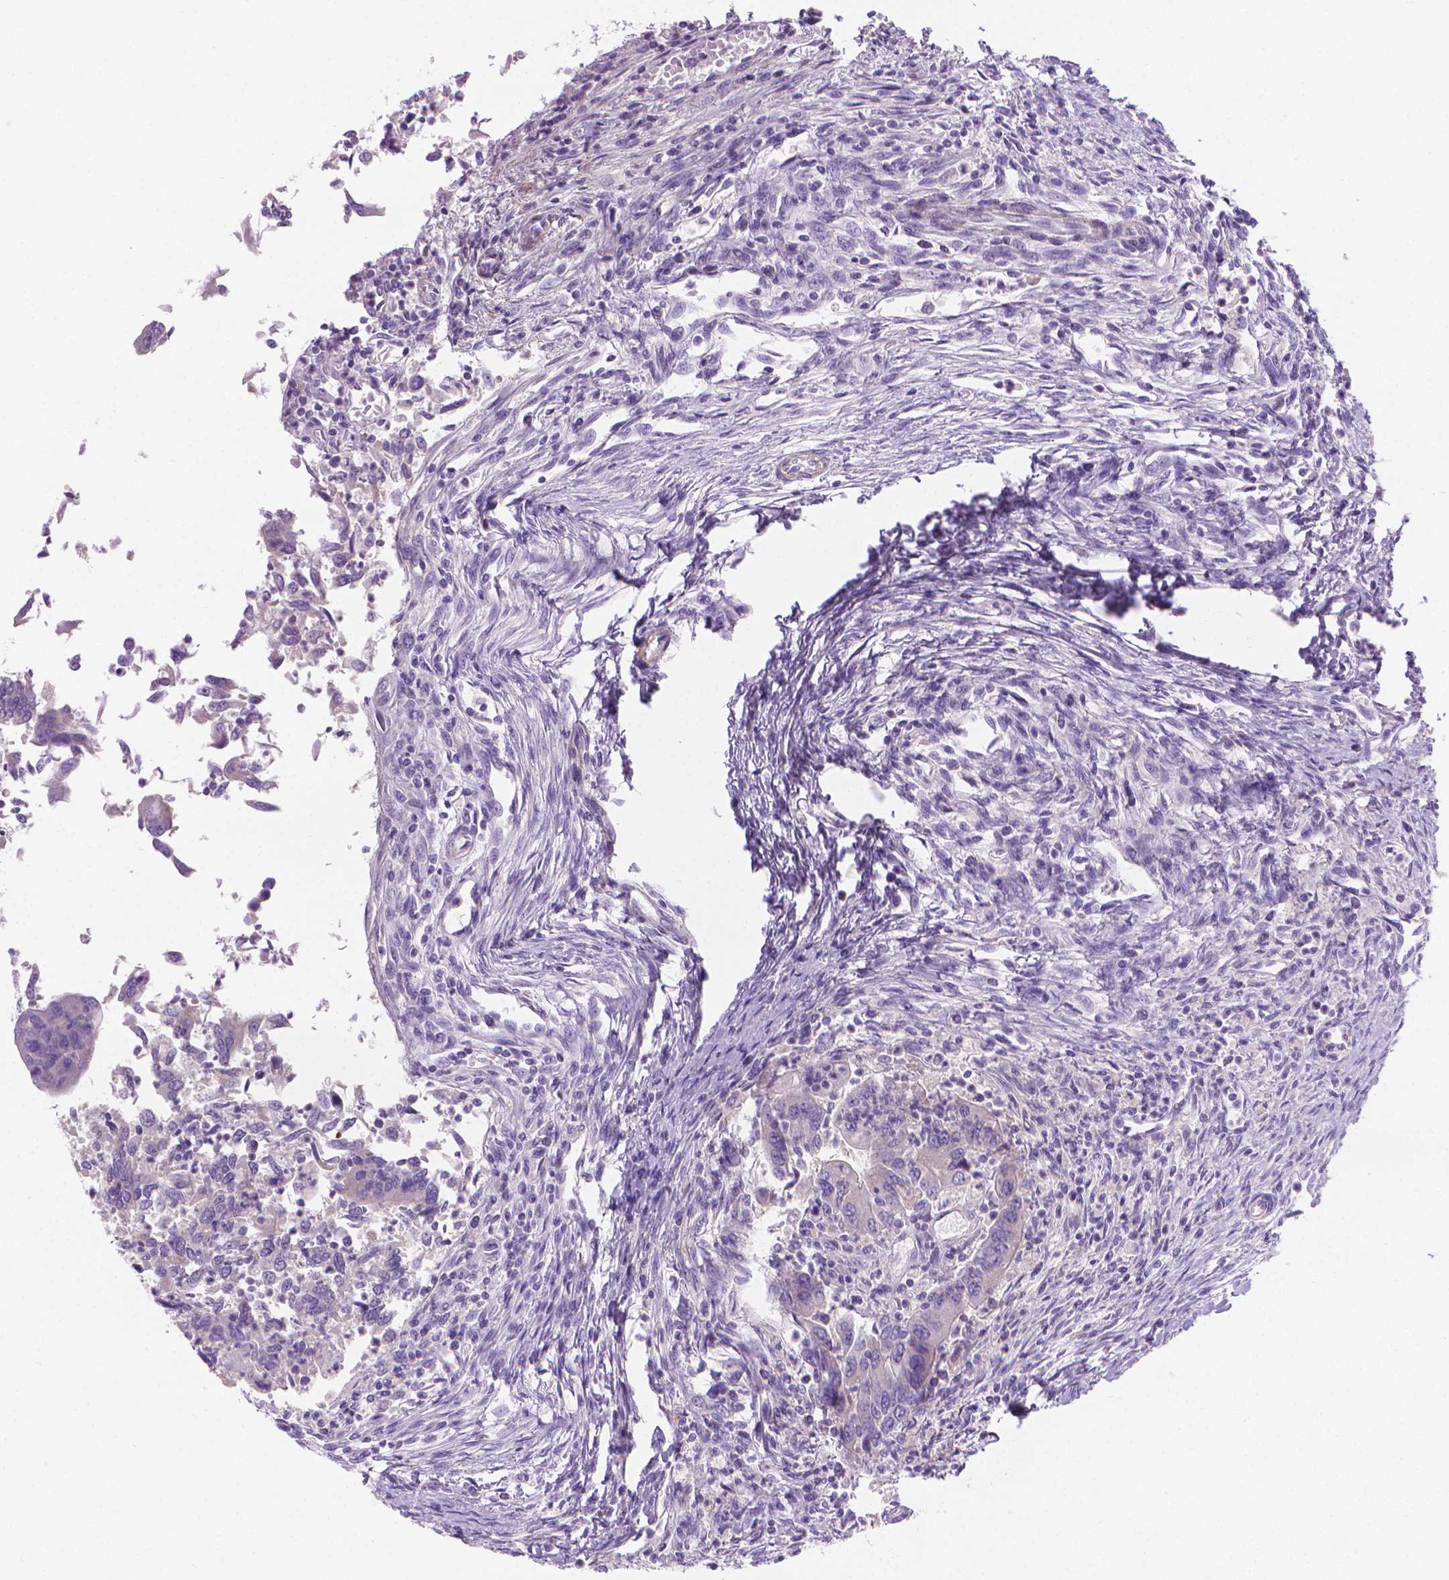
{"staining": {"intensity": "negative", "quantity": "none", "location": "none"}, "tissue": "colorectal cancer", "cell_type": "Tumor cells", "image_type": "cancer", "snomed": [{"axis": "morphology", "description": "Adenocarcinoma, NOS"}, {"axis": "topography", "description": "Colon"}], "caption": "The histopathology image demonstrates no significant staining in tumor cells of colorectal adenocarcinoma. (DAB immunohistochemistry visualized using brightfield microscopy, high magnification).", "gene": "FASN", "patient": {"sex": "female", "age": 67}}